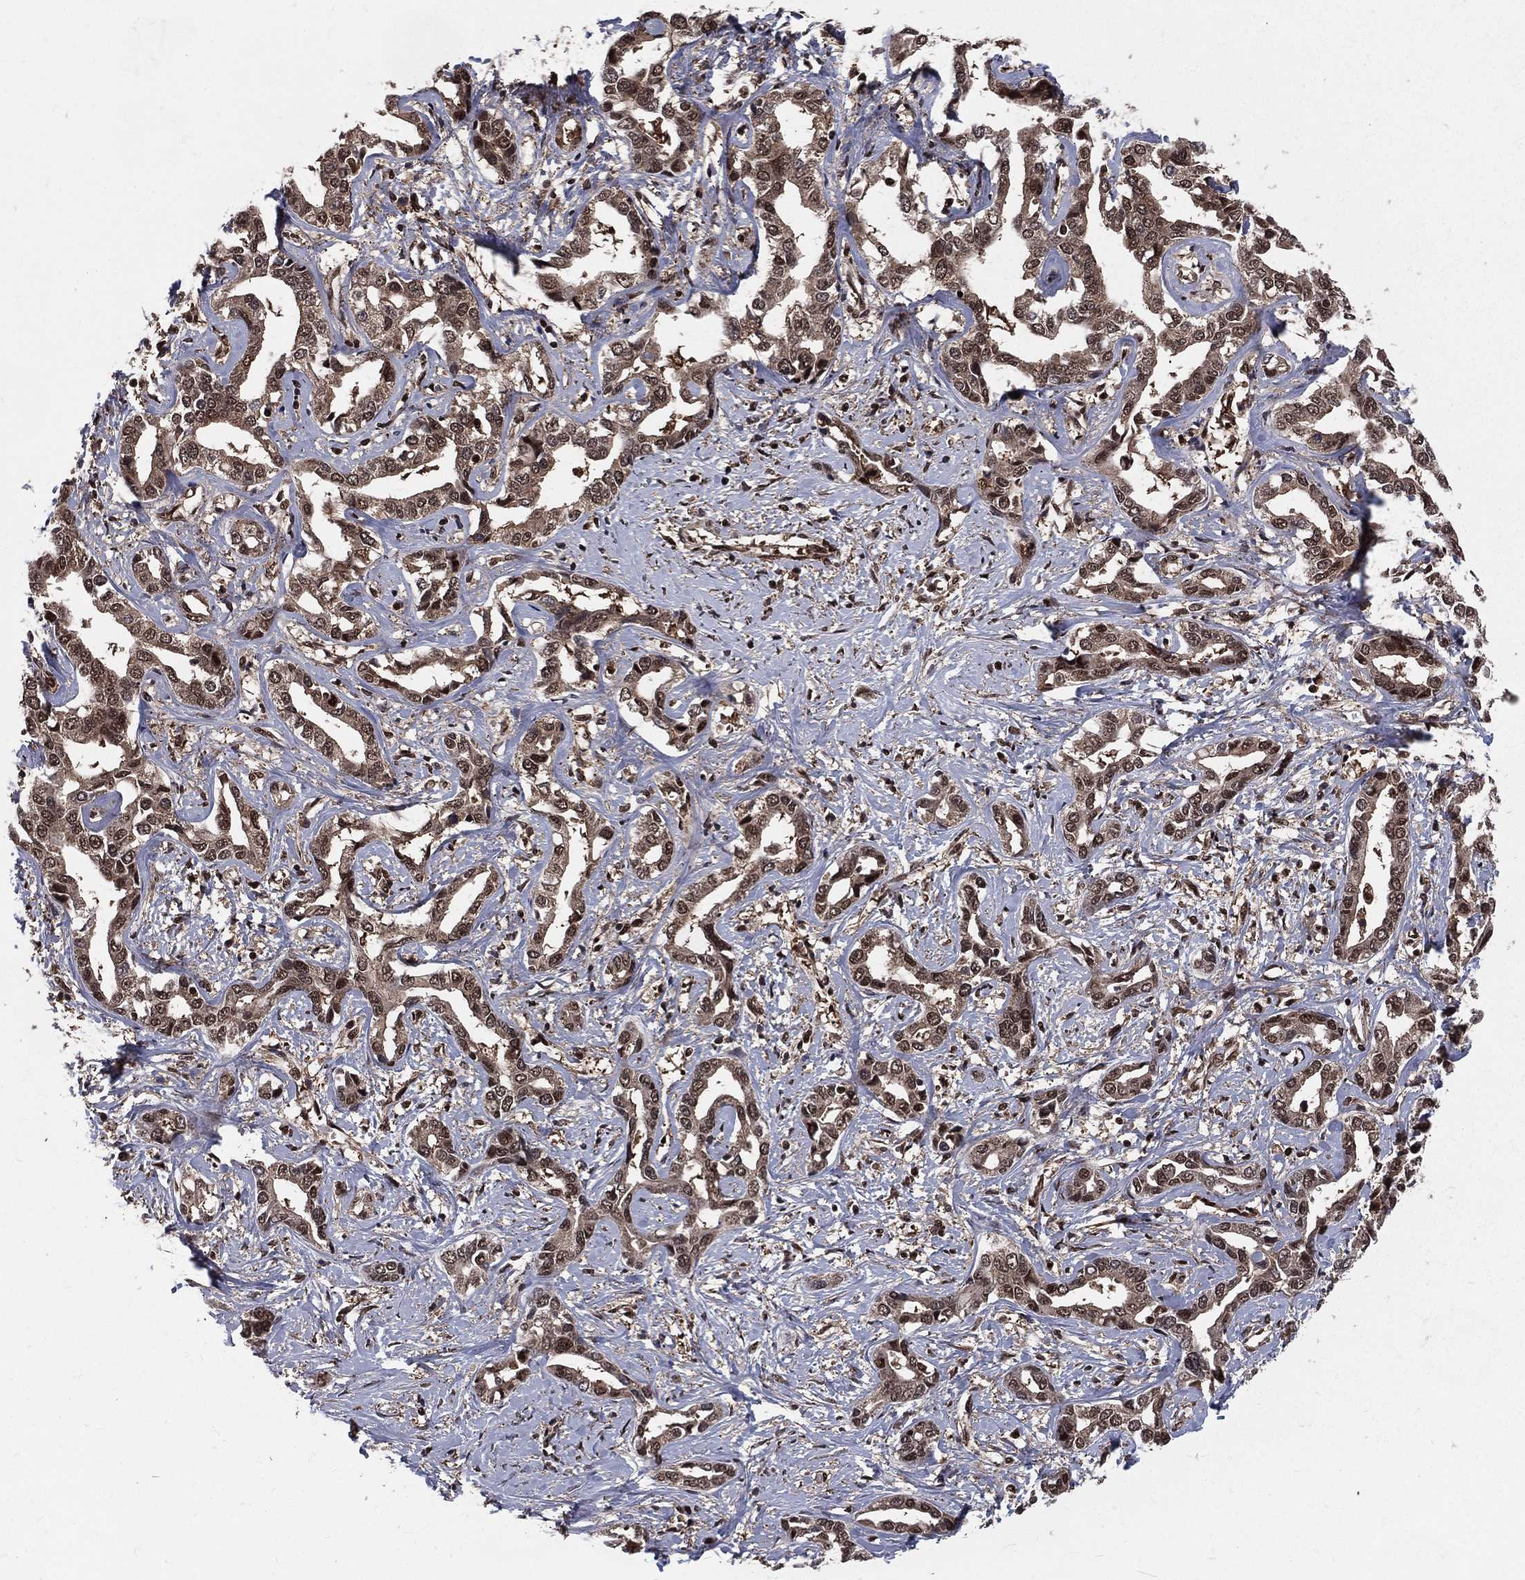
{"staining": {"intensity": "moderate", "quantity": ">75%", "location": "cytoplasmic/membranous,nuclear"}, "tissue": "liver cancer", "cell_type": "Tumor cells", "image_type": "cancer", "snomed": [{"axis": "morphology", "description": "Cholangiocarcinoma"}, {"axis": "topography", "description": "Liver"}], "caption": "There is medium levels of moderate cytoplasmic/membranous and nuclear staining in tumor cells of cholangiocarcinoma (liver), as demonstrated by immunohistochemical staining (brown color).", "gene": "COPS4", "patient": {"sex": "male", "age": 59}}